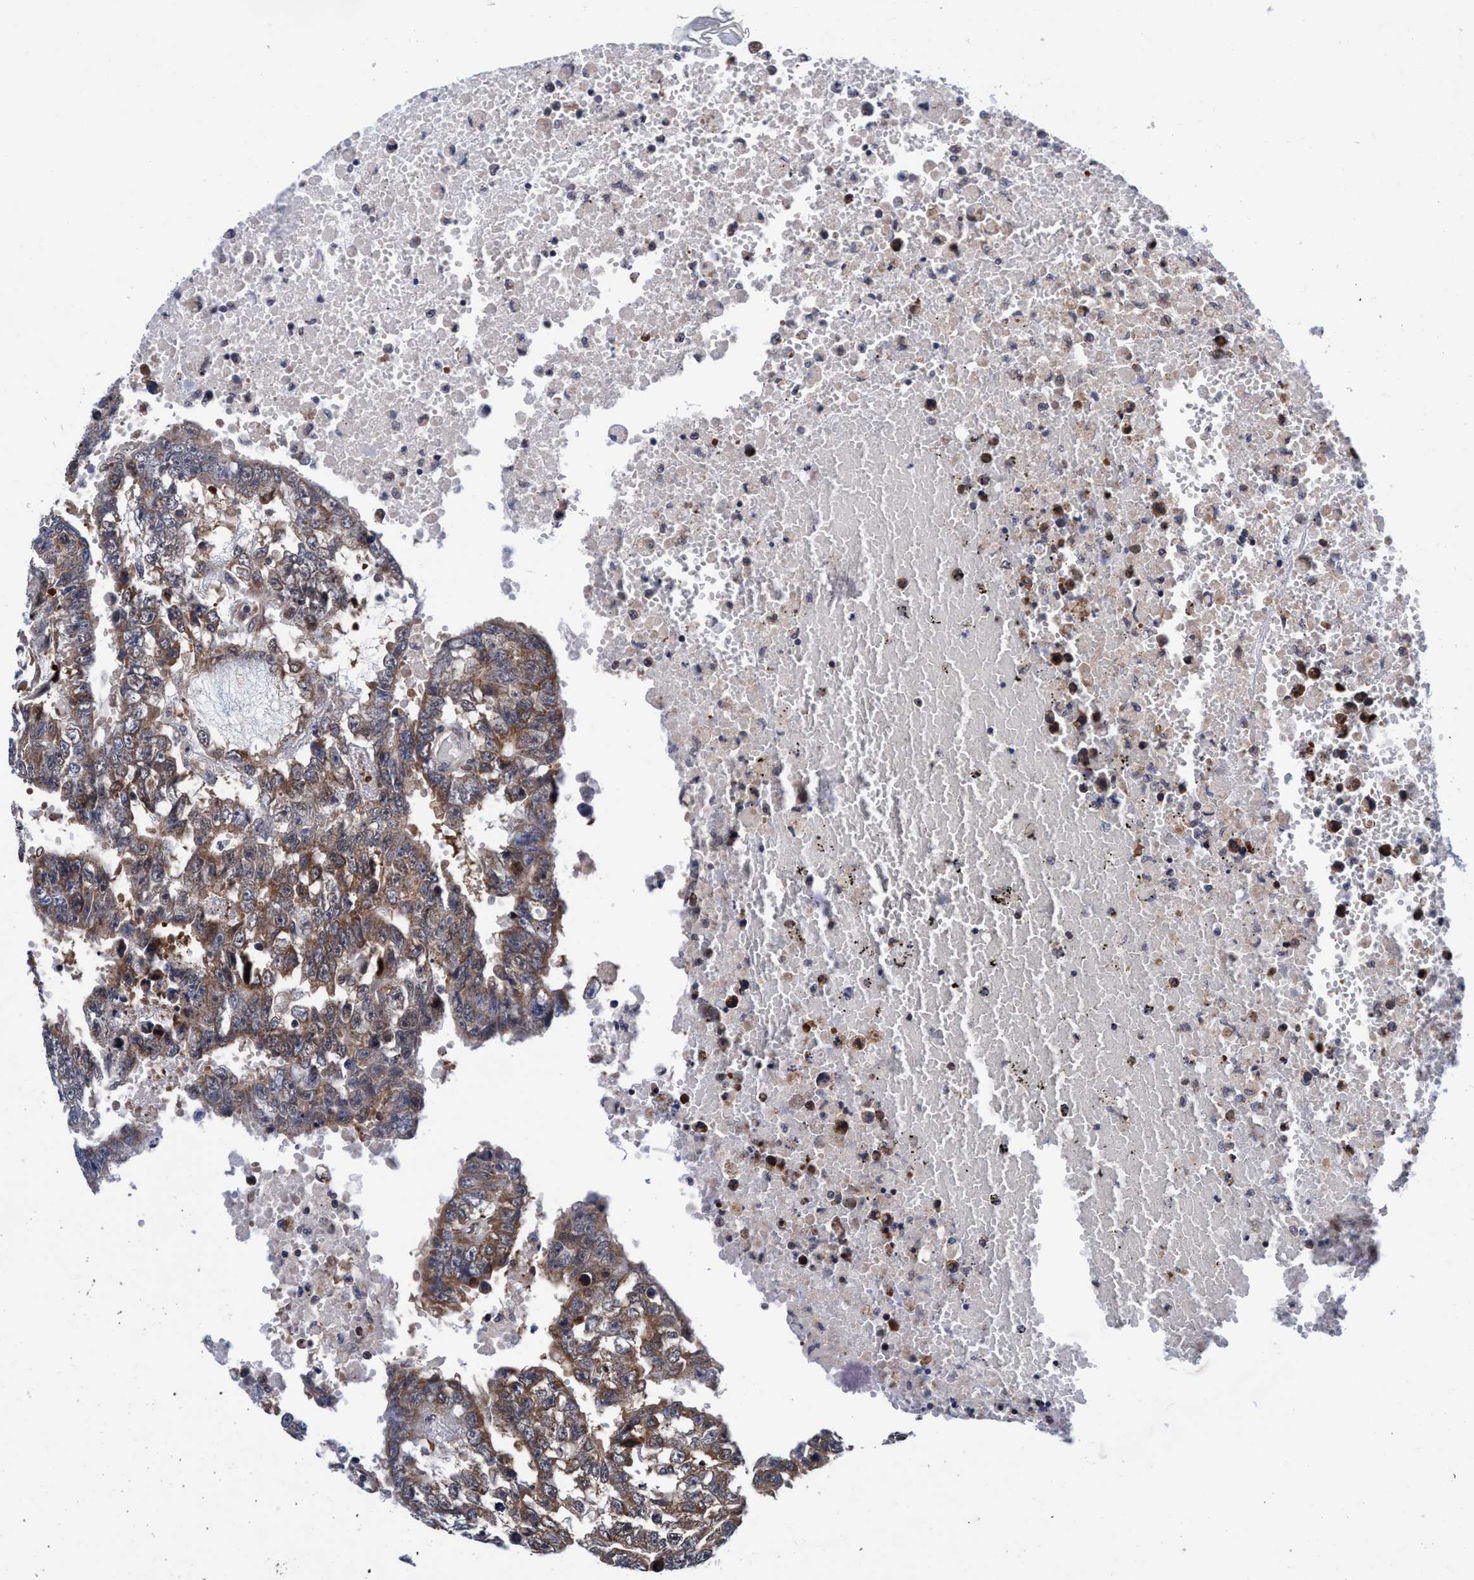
{"staining": {"intensity": "moderate", "quantity": ">75%", "location": "cytoplasmic/membranous"}, "tissue": "testis cancer", "cell_type": "Tumor cells", "image_type": "cancer", "snomed": [{"axis": "morphology", "description": "Carcinoma, Embryonal, NOS"}, {"axis": "topography", "description": "Testis"}], "caption": "Immunohistochemical staining of human embryonal carcinoma (testis) exhibits moderate cytoplasmic/membranous protein staining in about >75% of tumor cells.", "gene": "AGAP2", "patient": {"sex": "male", "age": 25}}